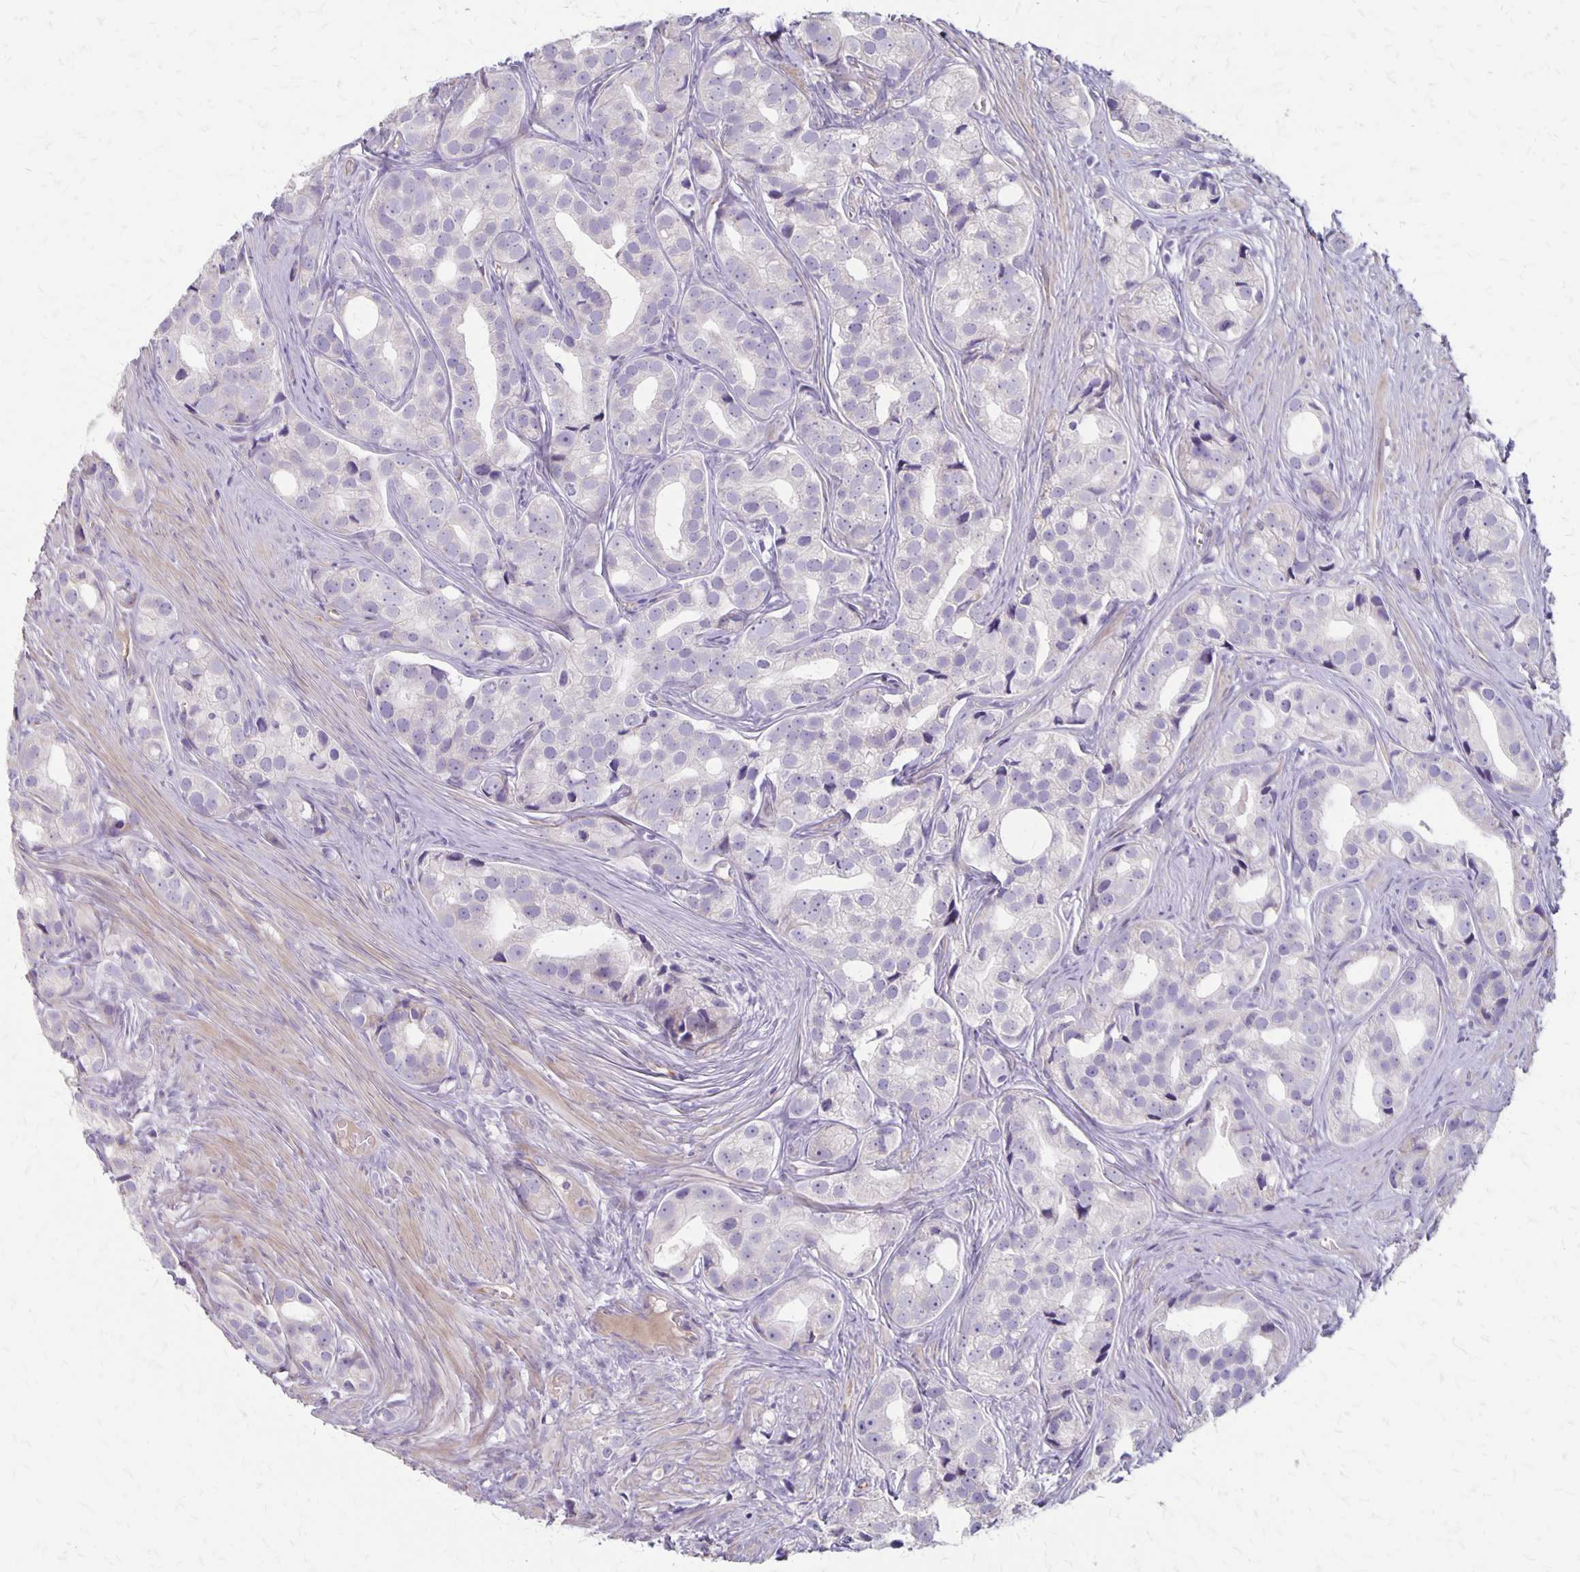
{"staining": {"intensity": "negative", "quantity": "none", "location": "none"}, "tissue": "prostate cancer", "cell_type": "Tumor cells", "image_type": "cancer", "snomed": [{"axis": "morphology", "description": "Adenocarcinoma, High grade"}, {"axis": "topography", "description": "Prostate"}], "caption": "A high-resolution micrograph shows immunohistochemistry (IHC) staining of adenocarcinoma (high-grade) (prostate), which shows no significant staining in tumor cells. Nuclei are stained in blue.", "gene": "HOMER1", "patient": {"sex": "male", "age": 75}}